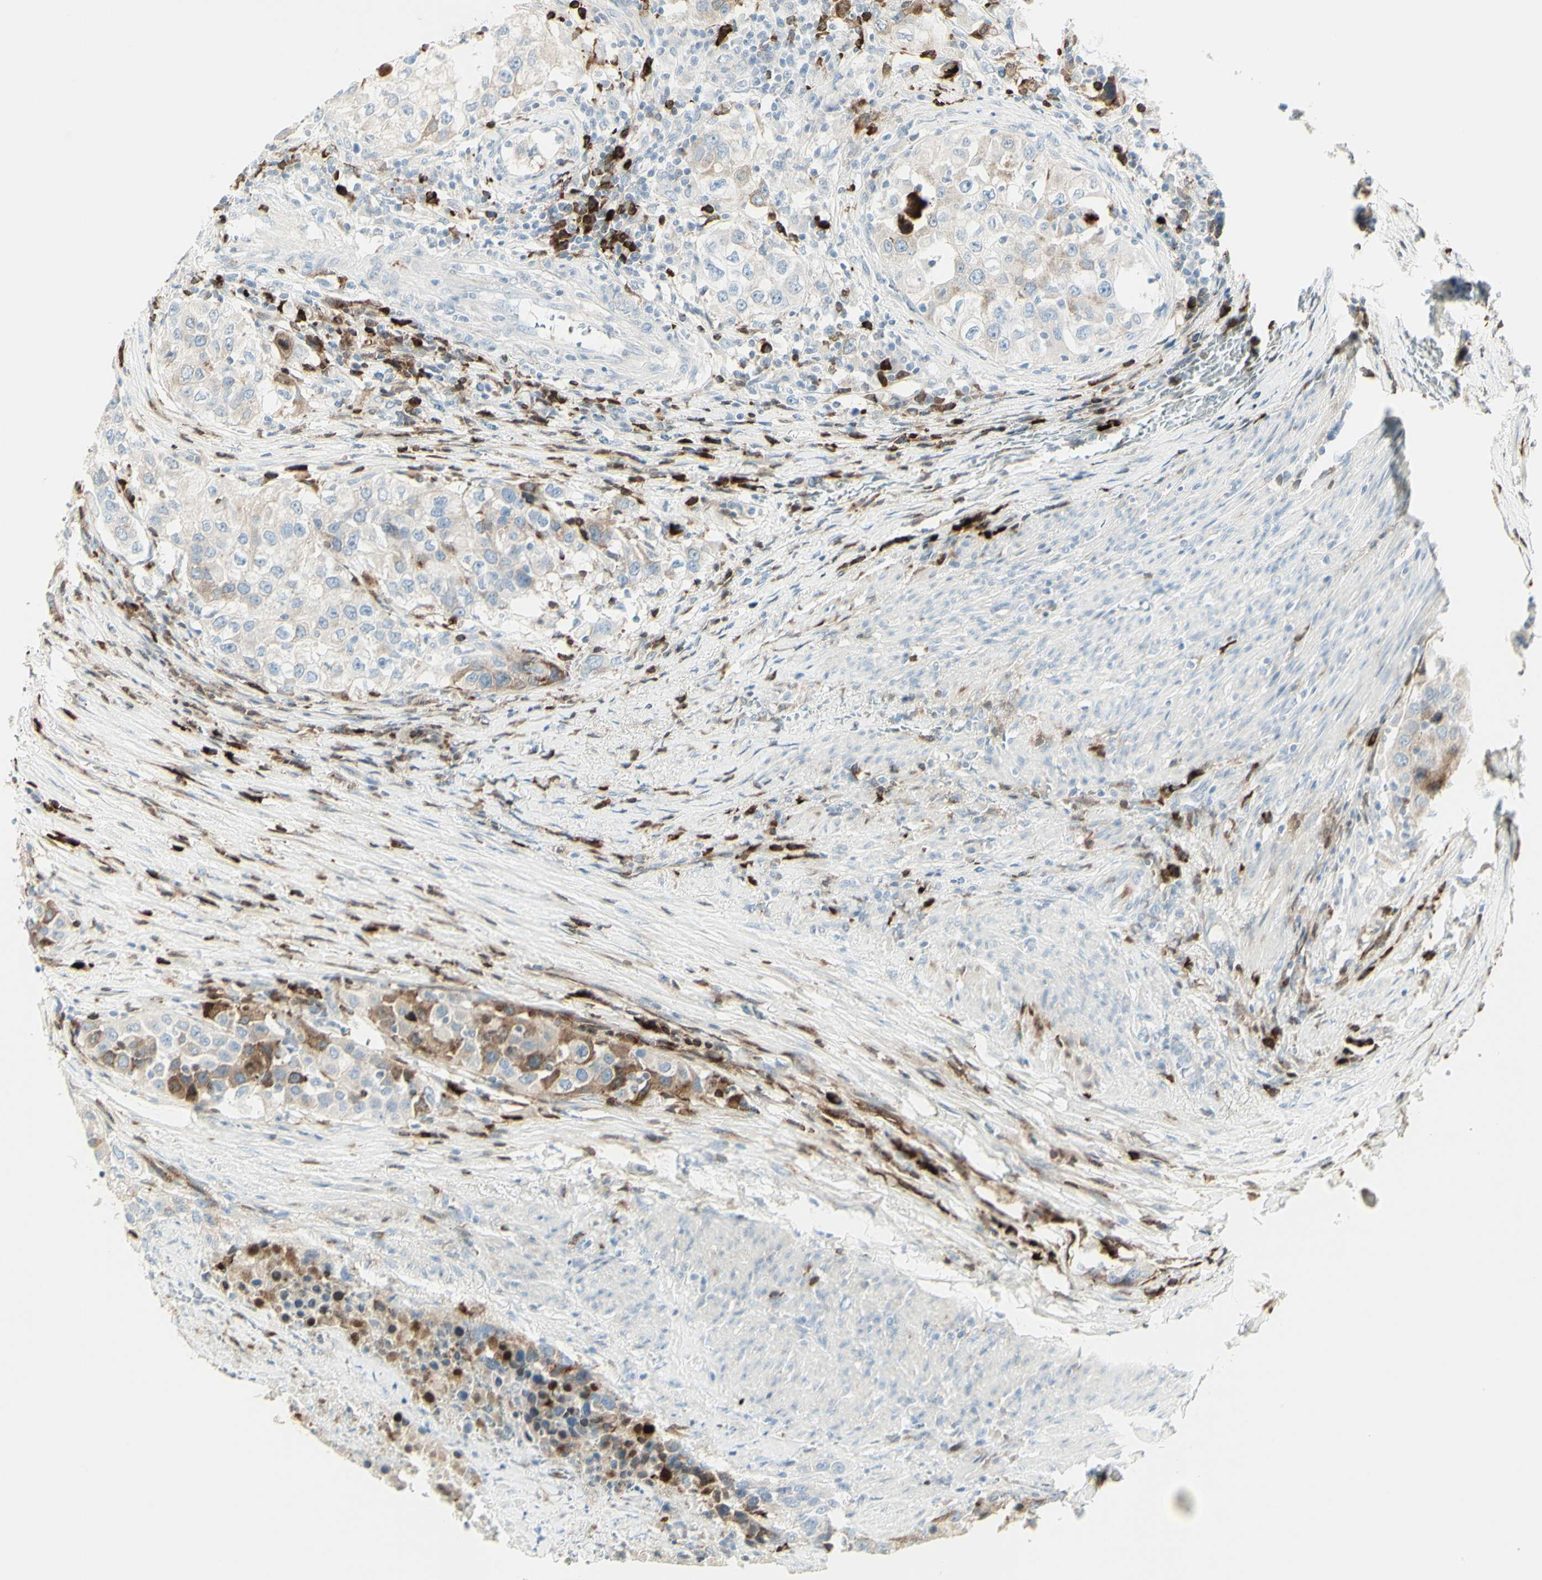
{"staining": {"intensity": "moderate", "quantity": "<25%", "location": "cytoplasmic/membranous"}, "tissue": "urothelial cancer", "cell_type": "Tumor cells", "image_type": "cancer", "snomed": [{"axis": "morphology", "description": "Urothelial carcinoma, High grade"}, {"axis": "topography", "description": "Urinary bladder"}], "caption": "This photomicrograph demonstrates immunohistochemistry staining of urothelial cancer, with low moderate cytoplasmic/membranous positivity in about <25% of tumor cells.", "gene": "MDK", "patient": {"sex": "female", "age": 80}}